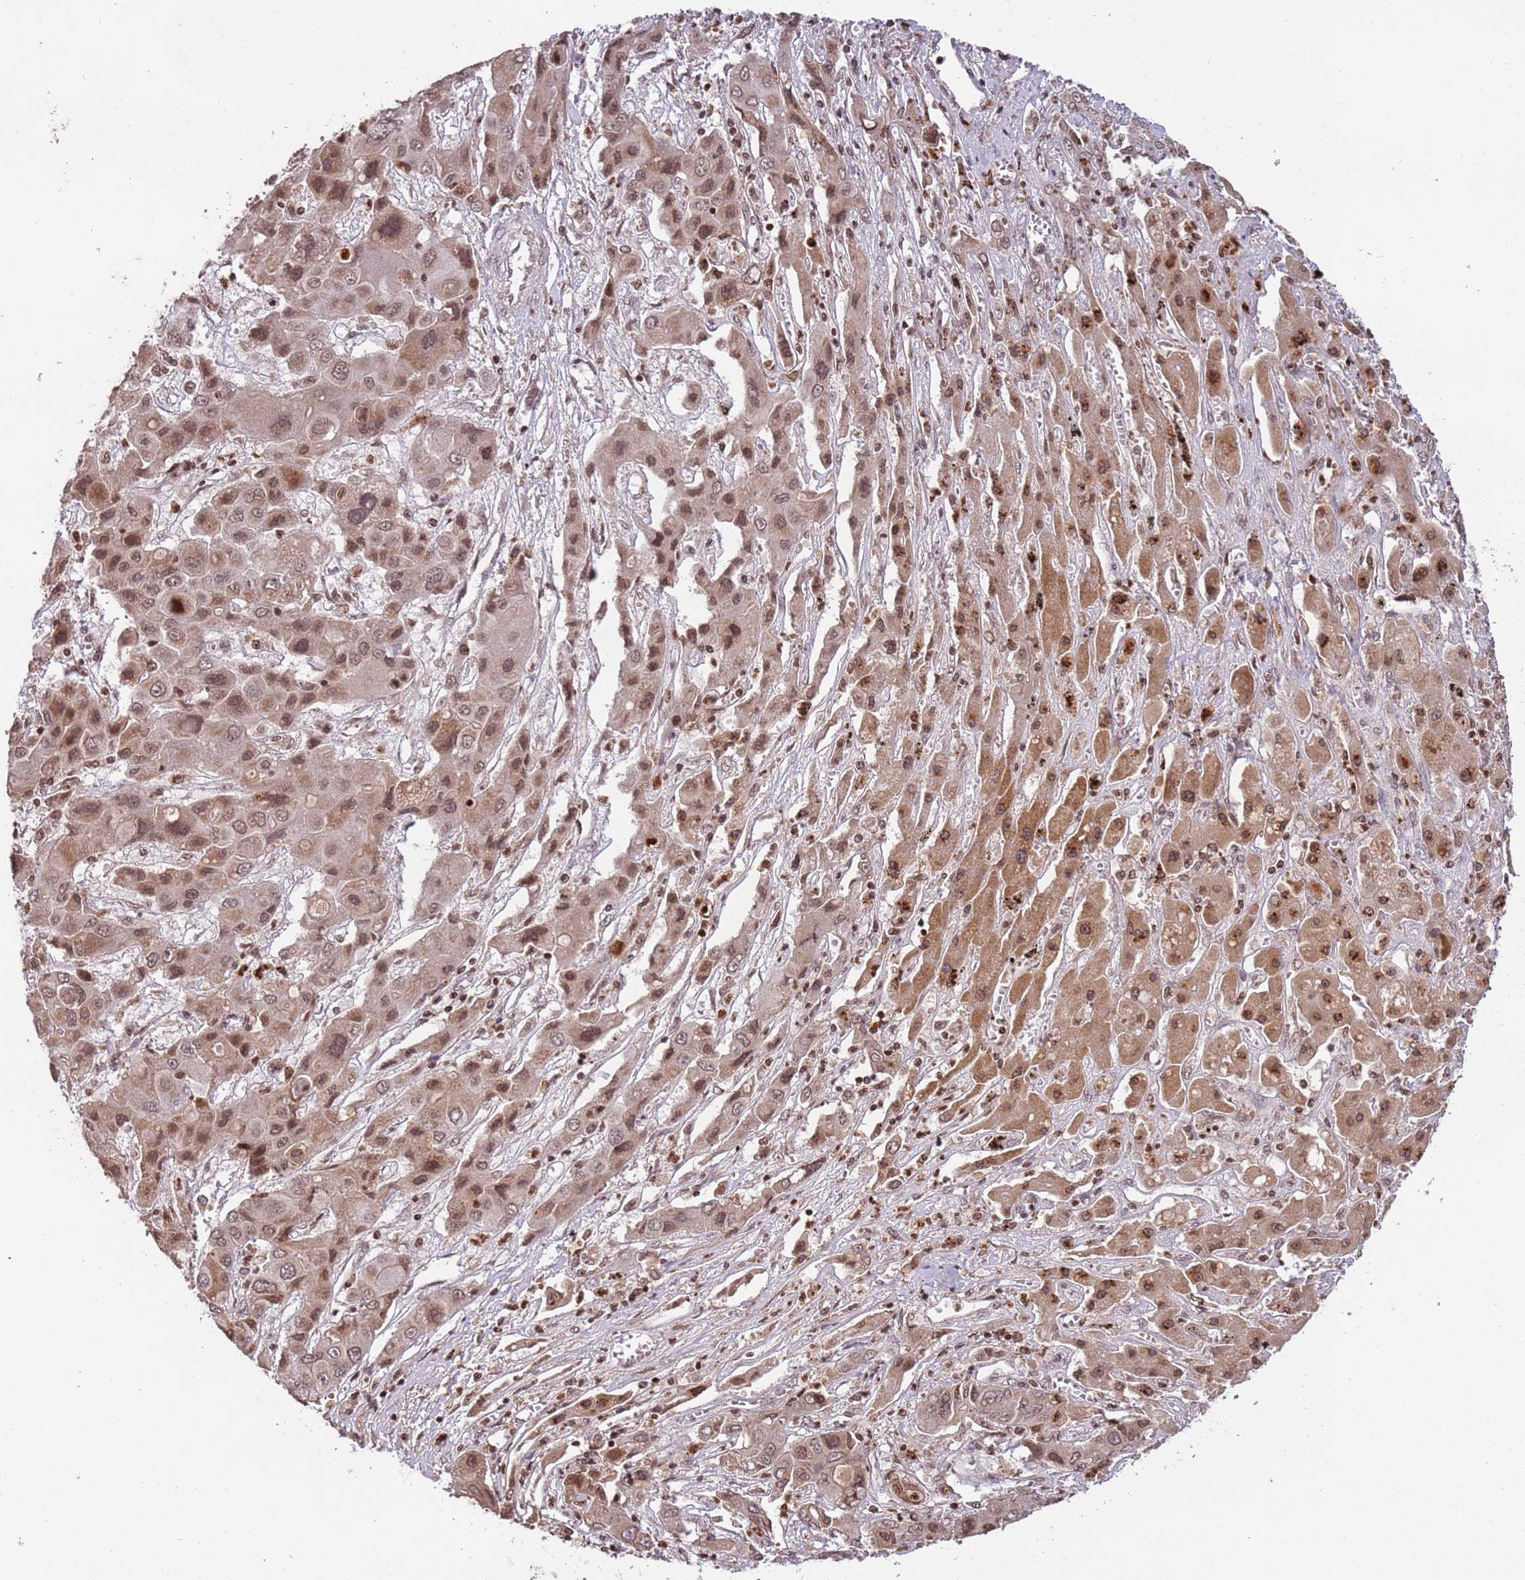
{"staining": {"intensity": "moderate", "quantity": ">75%", "location": "cytoplasmic/membranous,nuclear"}, "tissue": "liver cancer", "cell_type": "Tumor cells", "image_type": "cancer", "snomed": [{"axis": "morphology", "description": "Cholangiocarcinoma"}, {"axis": "topography", "description": "Liver"}], "caption": "The image reveals immunohistochemical staining of cholangiocarcinoma (liver). There is moderate cytoplasmic/membranous and nuclear staining is seen in about >75% of tumor cells. (IHC, brightfield microscopy, high magnification).", "gene": "SAMSN1", "patient": {"sex": "male", "age": 67}}